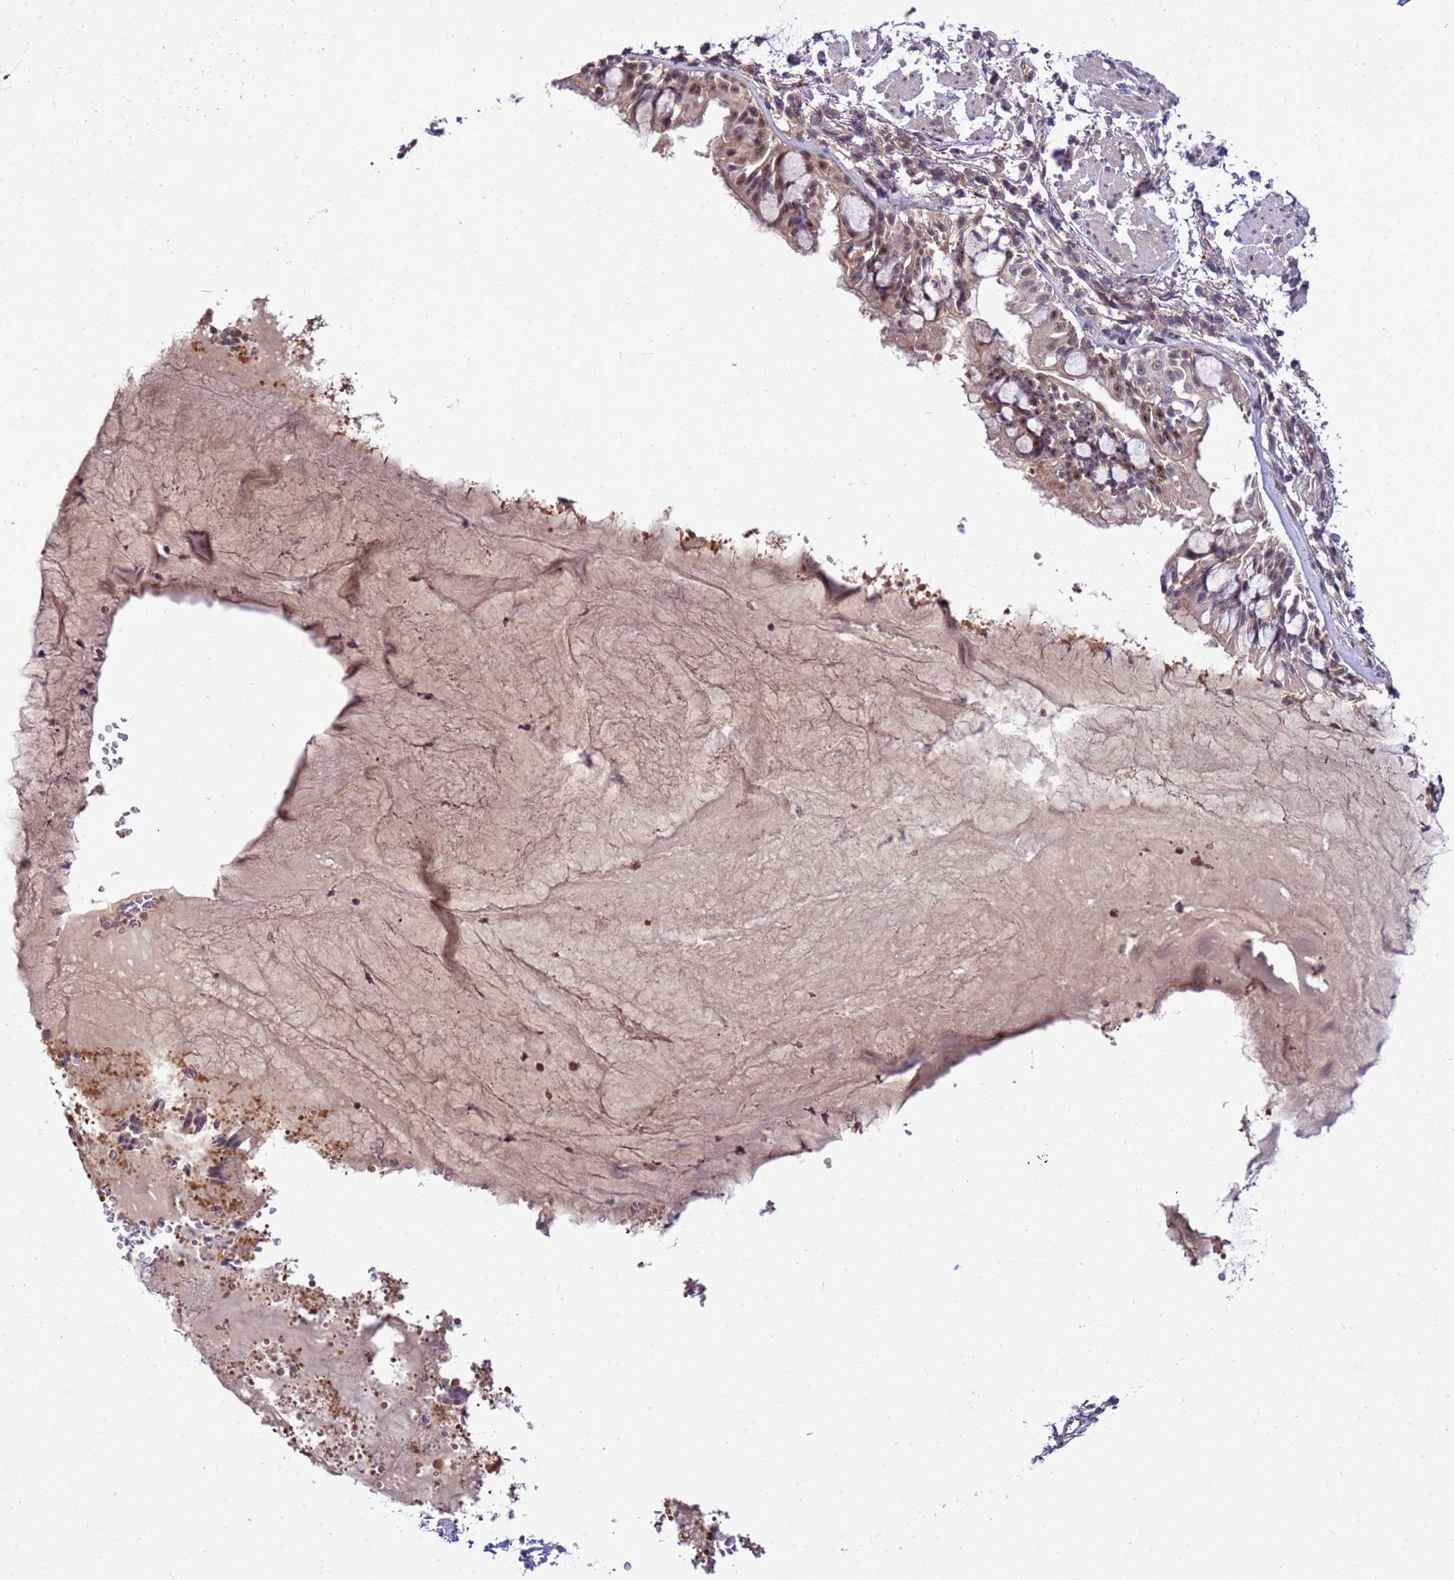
{"staining": {"intensity": "moderate", "quantity": ">75%", "location": "cytoplasmic/membranous,nuclear"}, "tissue": "bronchus", "cell_type": "Respiratory epithelial cells", "image_type": "normal", "snomed": [{"axis": "morphology", "description": "Normal tissue, NOS"}, {"axis": "topography", "description": "Bronchus"}], "caption": "Immunohistochemical staining of unremarkable bronchus exhibits moderate cytoplasmic/membranous,nuclear protein positivity in about >75% of respiratory epithelial cells. Nuclei are stained in blue.", "gene": "GEN1", "patient": {"sex": "male", "age": 70}}